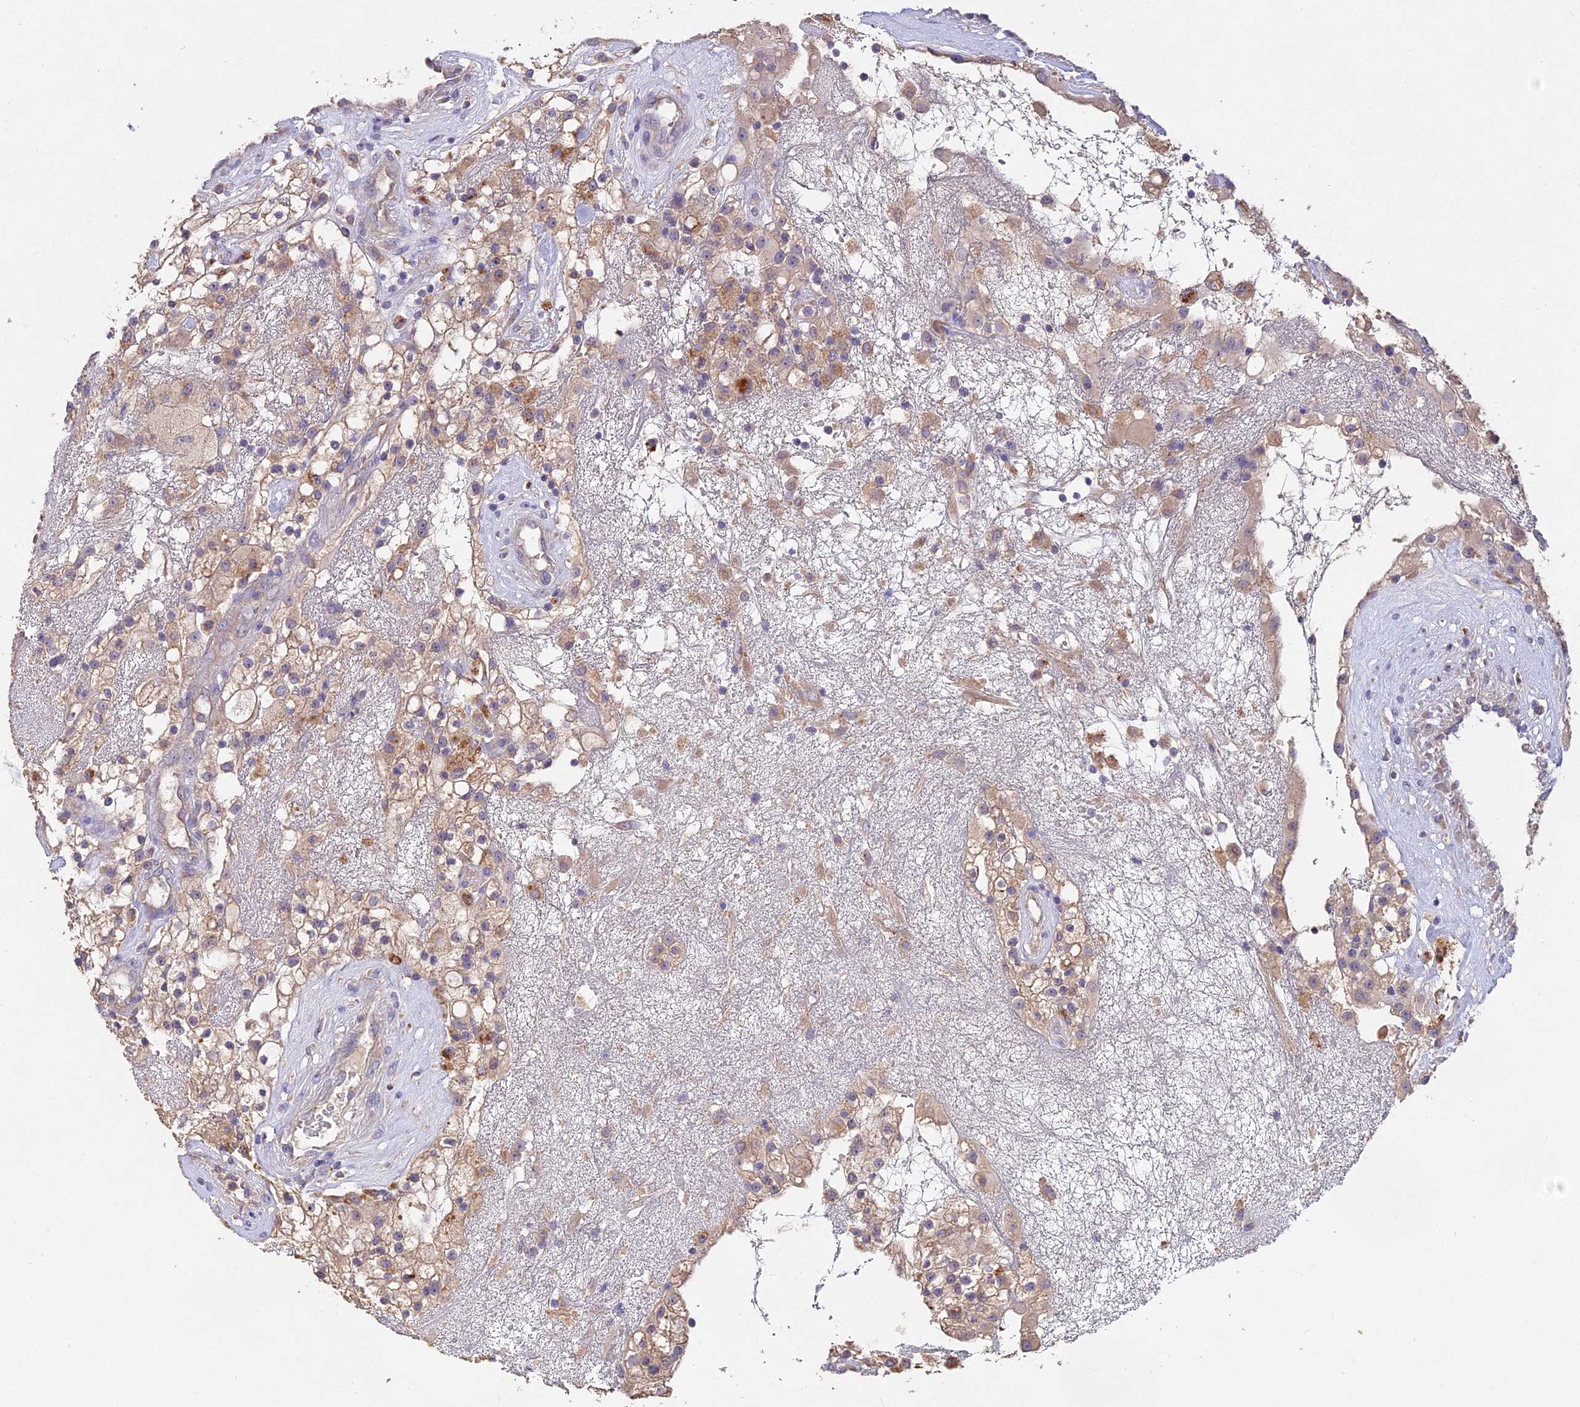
{"staining": {"intensity": "weak", "quantity": "25%-75%", "location": "cytoplasmic/membranous"}, "tissue": "renal cancer", "cell_type": "Tumor cells", "image_type": "cancer", "snomed": [{"axis": "morphology", "description": "Adenocarcinoma, NOS"}, {"axis": "topography", "description": "Kidney"}], "caption": "Adenocarcinoma (renal) was stained to show a protein in brown. There is low levels of weak cytoplasmic/membranous positivity in about 25%-75% of tumor cells.", "gene": "SLC26A4", "patient": {"sex": "female", "age": 52}}